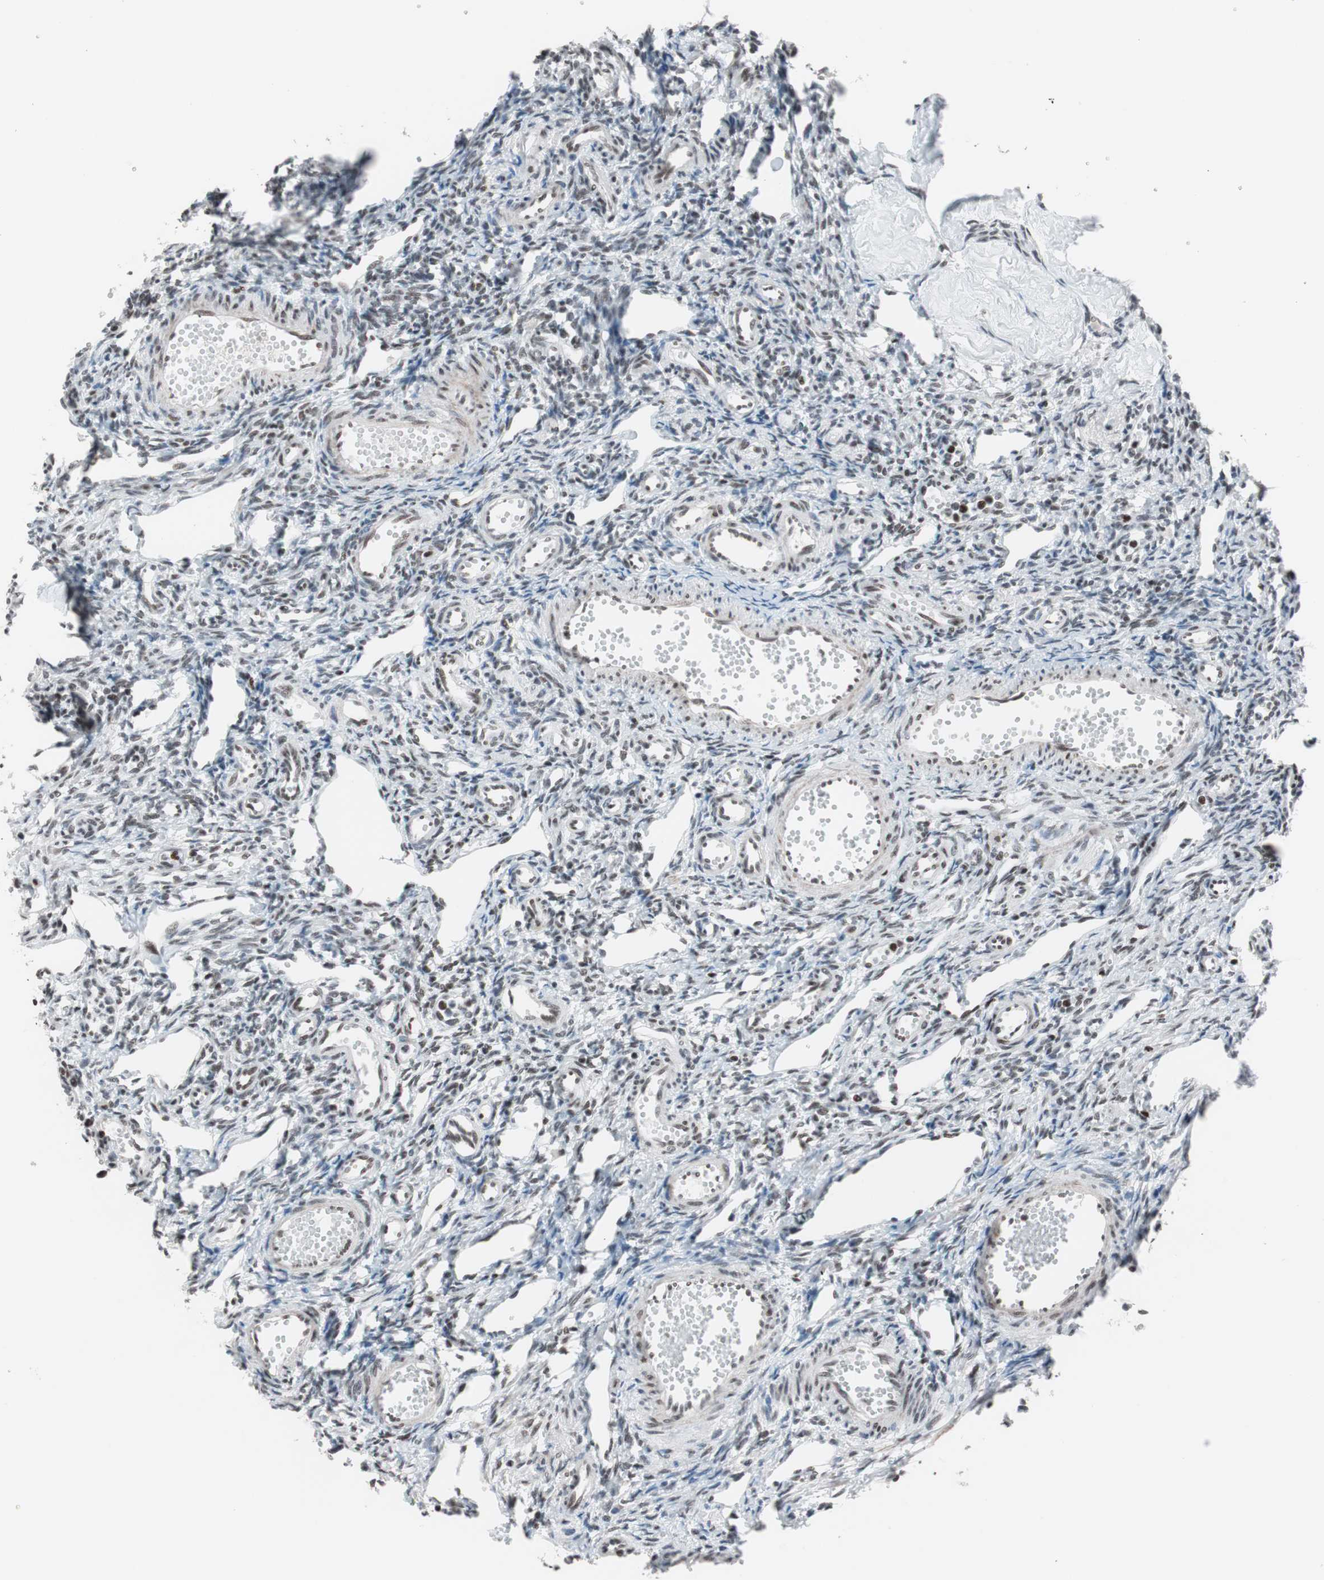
{"staining": {"intensity": "weak", "quantity": "25%-75%", "location": "nuclear"}, "tissue": "ovary", "cell_type": "Ovarian stroma cells", "image_type": "normal", "snomed": [{"axis": "morphology", "description": "Normal tissue, NOS"}, {"axis": "topography", "description": "Ovary"}], "caption": "IHC staining of benign ovary, which exhibits low levels of weak nuclear positivity in approximately 25%-75% of ovarian stroma cells indicating weak nuclear protein positivity. The staining was performed using DAB (3,3'-diaminobenzidine) (brown) for protein detection and nuclei were counterstained in hematoxylin (blue).", "gene": "ARID1A", "patient": {"sex": "female", "age": 33}}